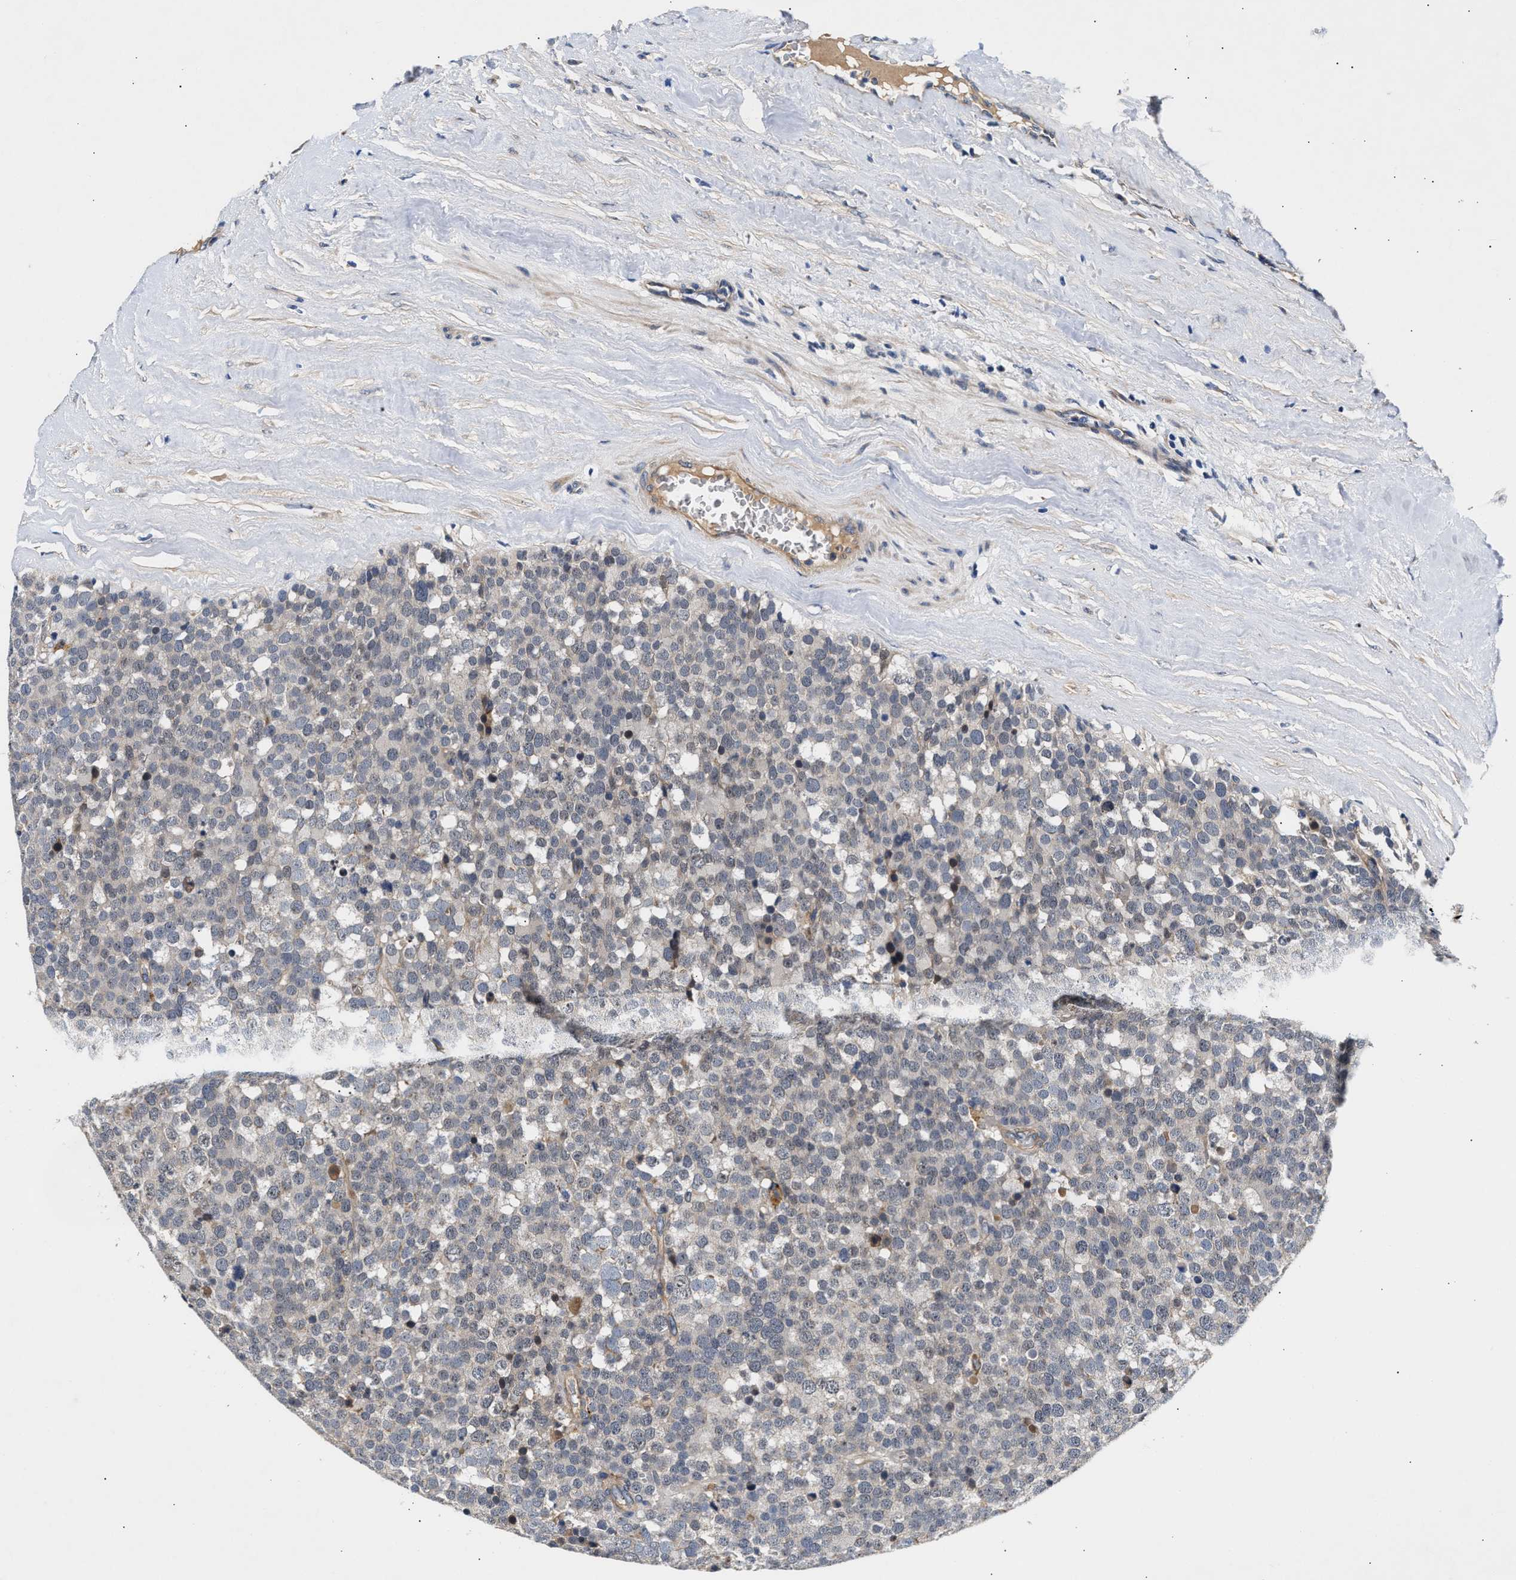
{"staining": {"intensity": "negative", "quantity": "none", "location": "none"}, "tissue": "testis cancer", "cell_type": "Tumor cells", "image_type": "cancer", "snomed": [{"axis": "morphology", "description": "Normal tissue, NOS"}, {"axis": "morphology", "description": "Seminoma, NOS"}, {"axis": "topography", "description": "Testis"}], "caption": "IHC histopathology image of neoplastic tissue: human testis cancer stained with DAB (3,3'-diaminobenzidine) displays no significant protein positivity in tumor cells. (DAB immunohistochemistry visualized using brightfield microscopy, high magnification).", "gene": "CCDC146", "patient": {"sex": "male", "age": 71}}